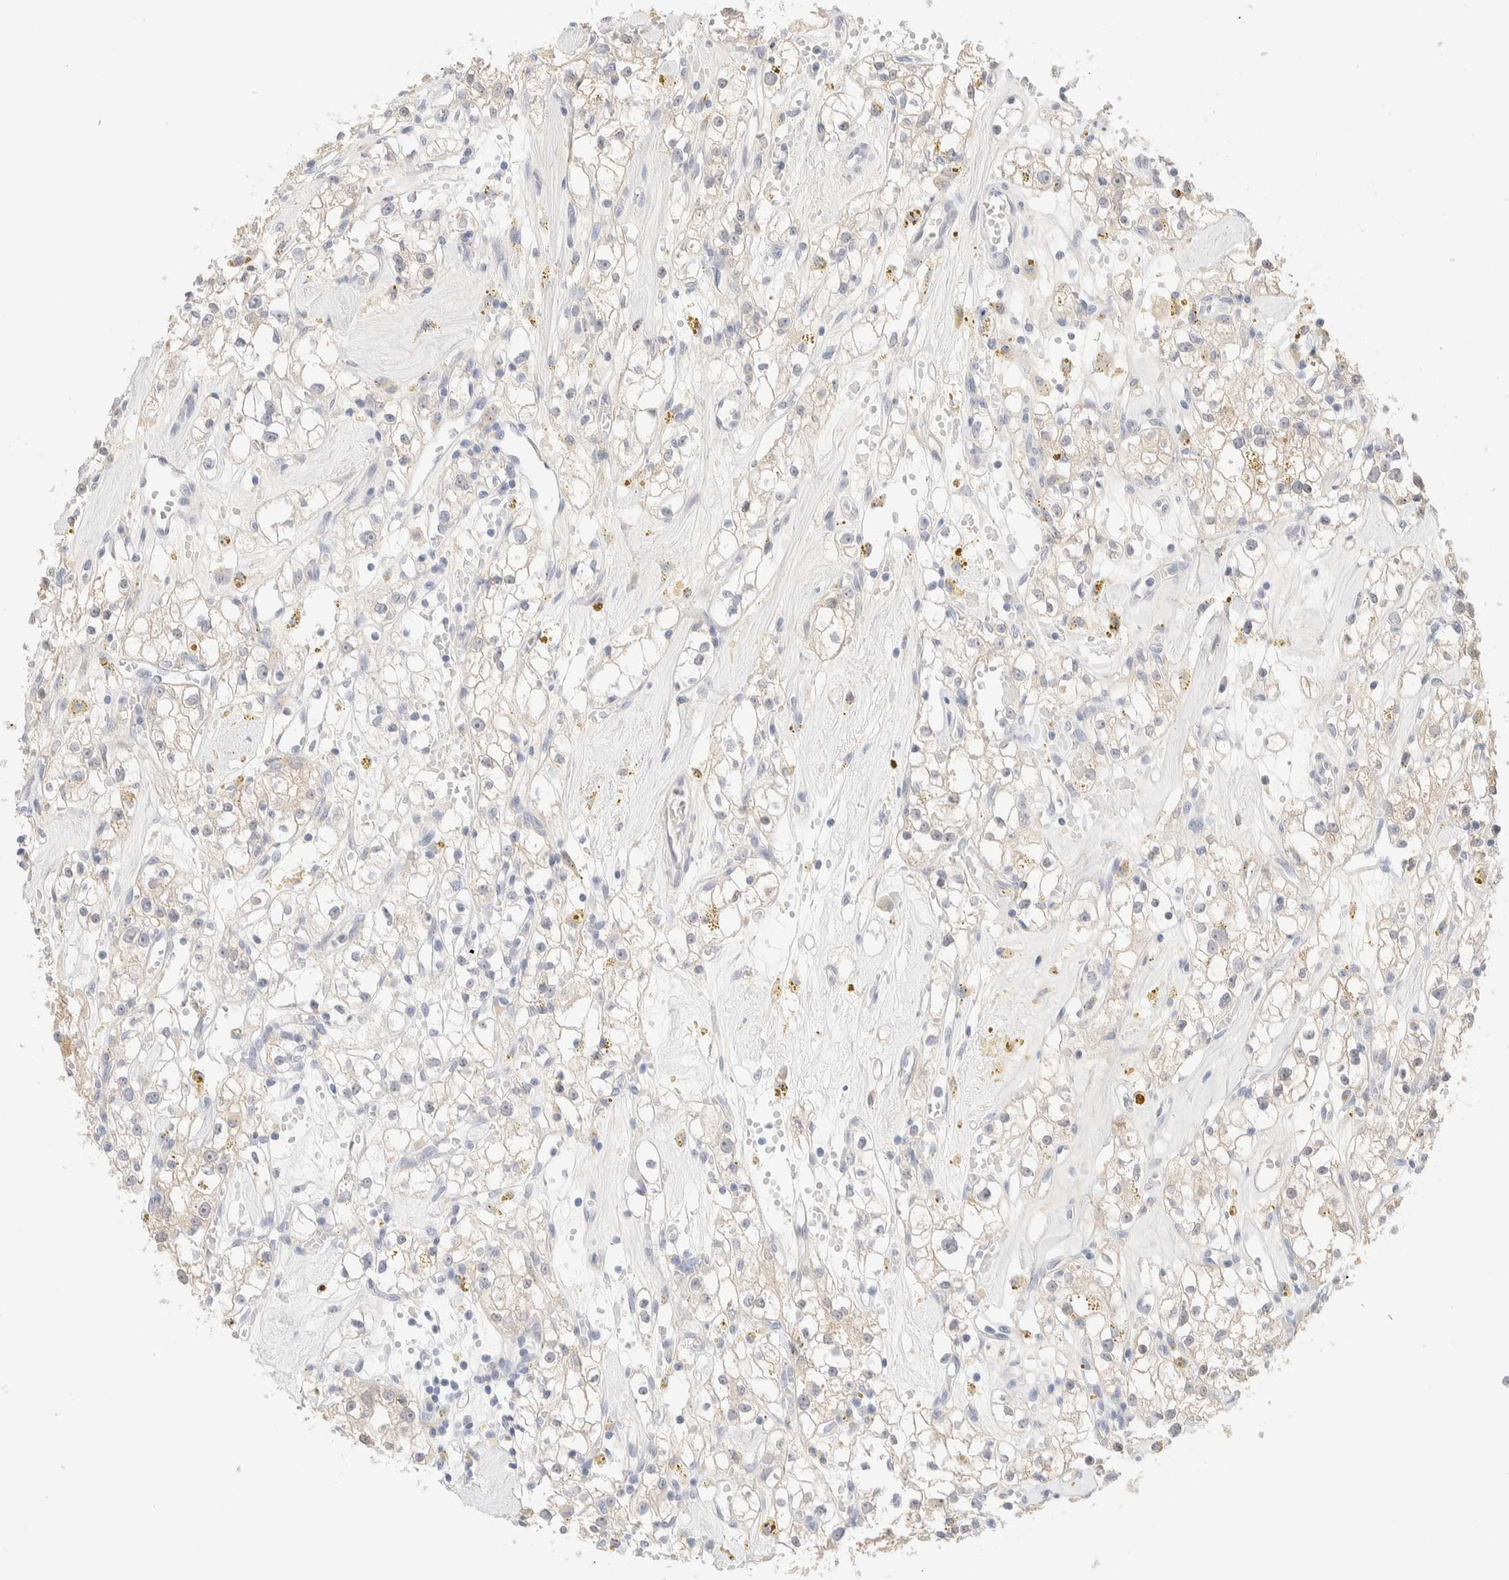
{"staining": {"intensity": "negative", "quantity": "none", "location": "none"}, "tissue": "renal cancer", "cell_type": "Tumor cells", "image_type": "cancer", "snomed": [{"axis": "morphology", "description": "Adenocarcinoma, NOS"}, {"axis": "topography", "description": "Kidney"}], "caption": "Immunohistochemical staining of renal adenocarcinoma exhibits no significant positivity in tumor cells. Nuclei are stained in blue.", "gene": "RIDA", "patient": {"sex": "male", "age": 56}}